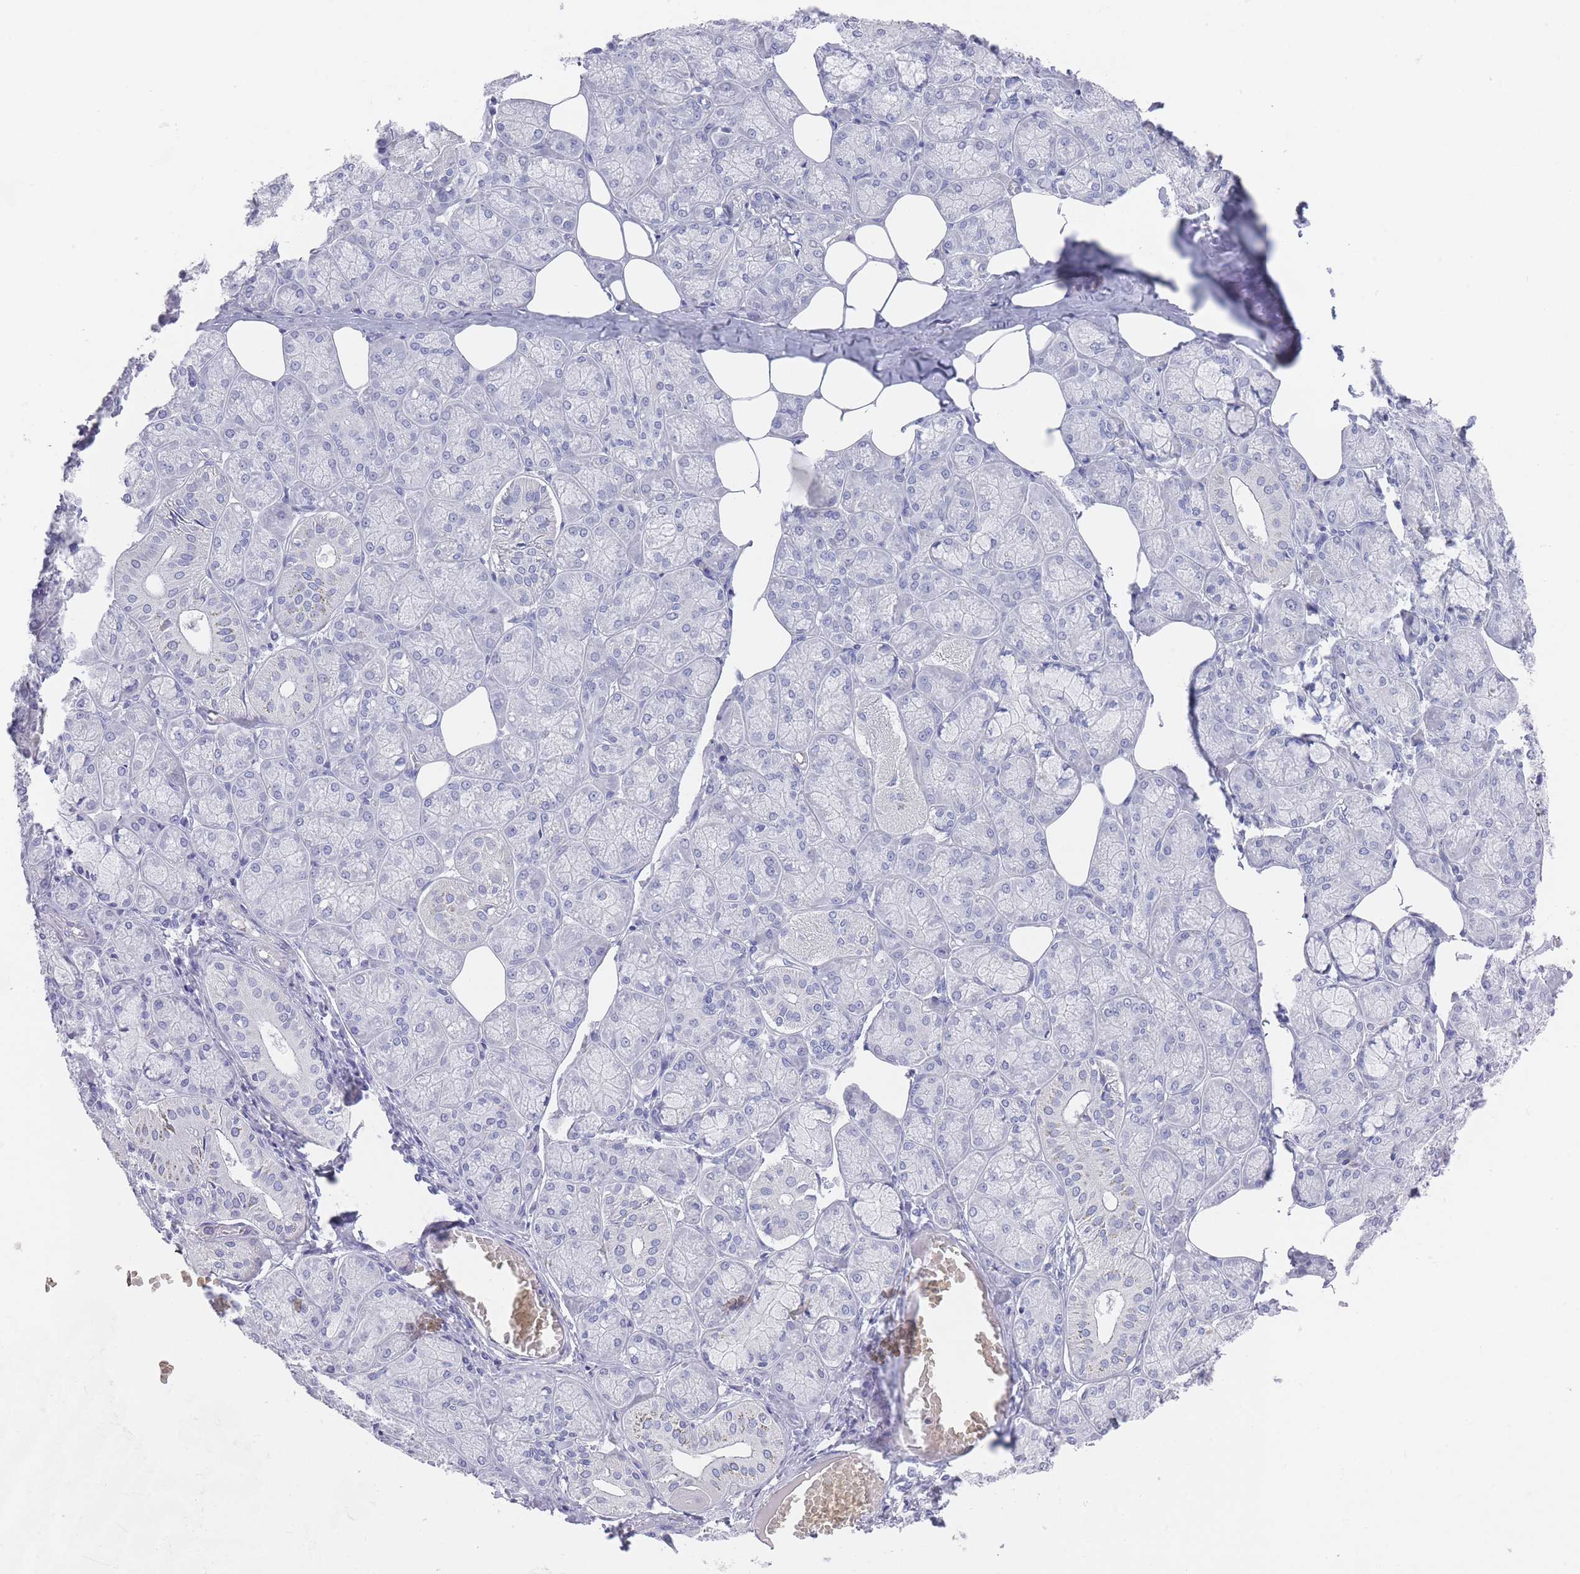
{"staining": {"intensity": "negative", "quantity": "none", "location": "none"}, "tissue": "salivary gland", "cell_type": "Glandular cells", "image_type": "normal", "snomed": [{"axis": "morphology", "description": "Normal tissue, NOS"}, {"axis": "topography", "description": "Salivary gland"}], "caption": "The histopathology image shows no staining of glandular cells in unremarkable salivary gland. (Brightfield microscopy of DAB IHC at high magnification).", "gene": "RAB2B", "patient": {"sex": "male", "age": 74}}